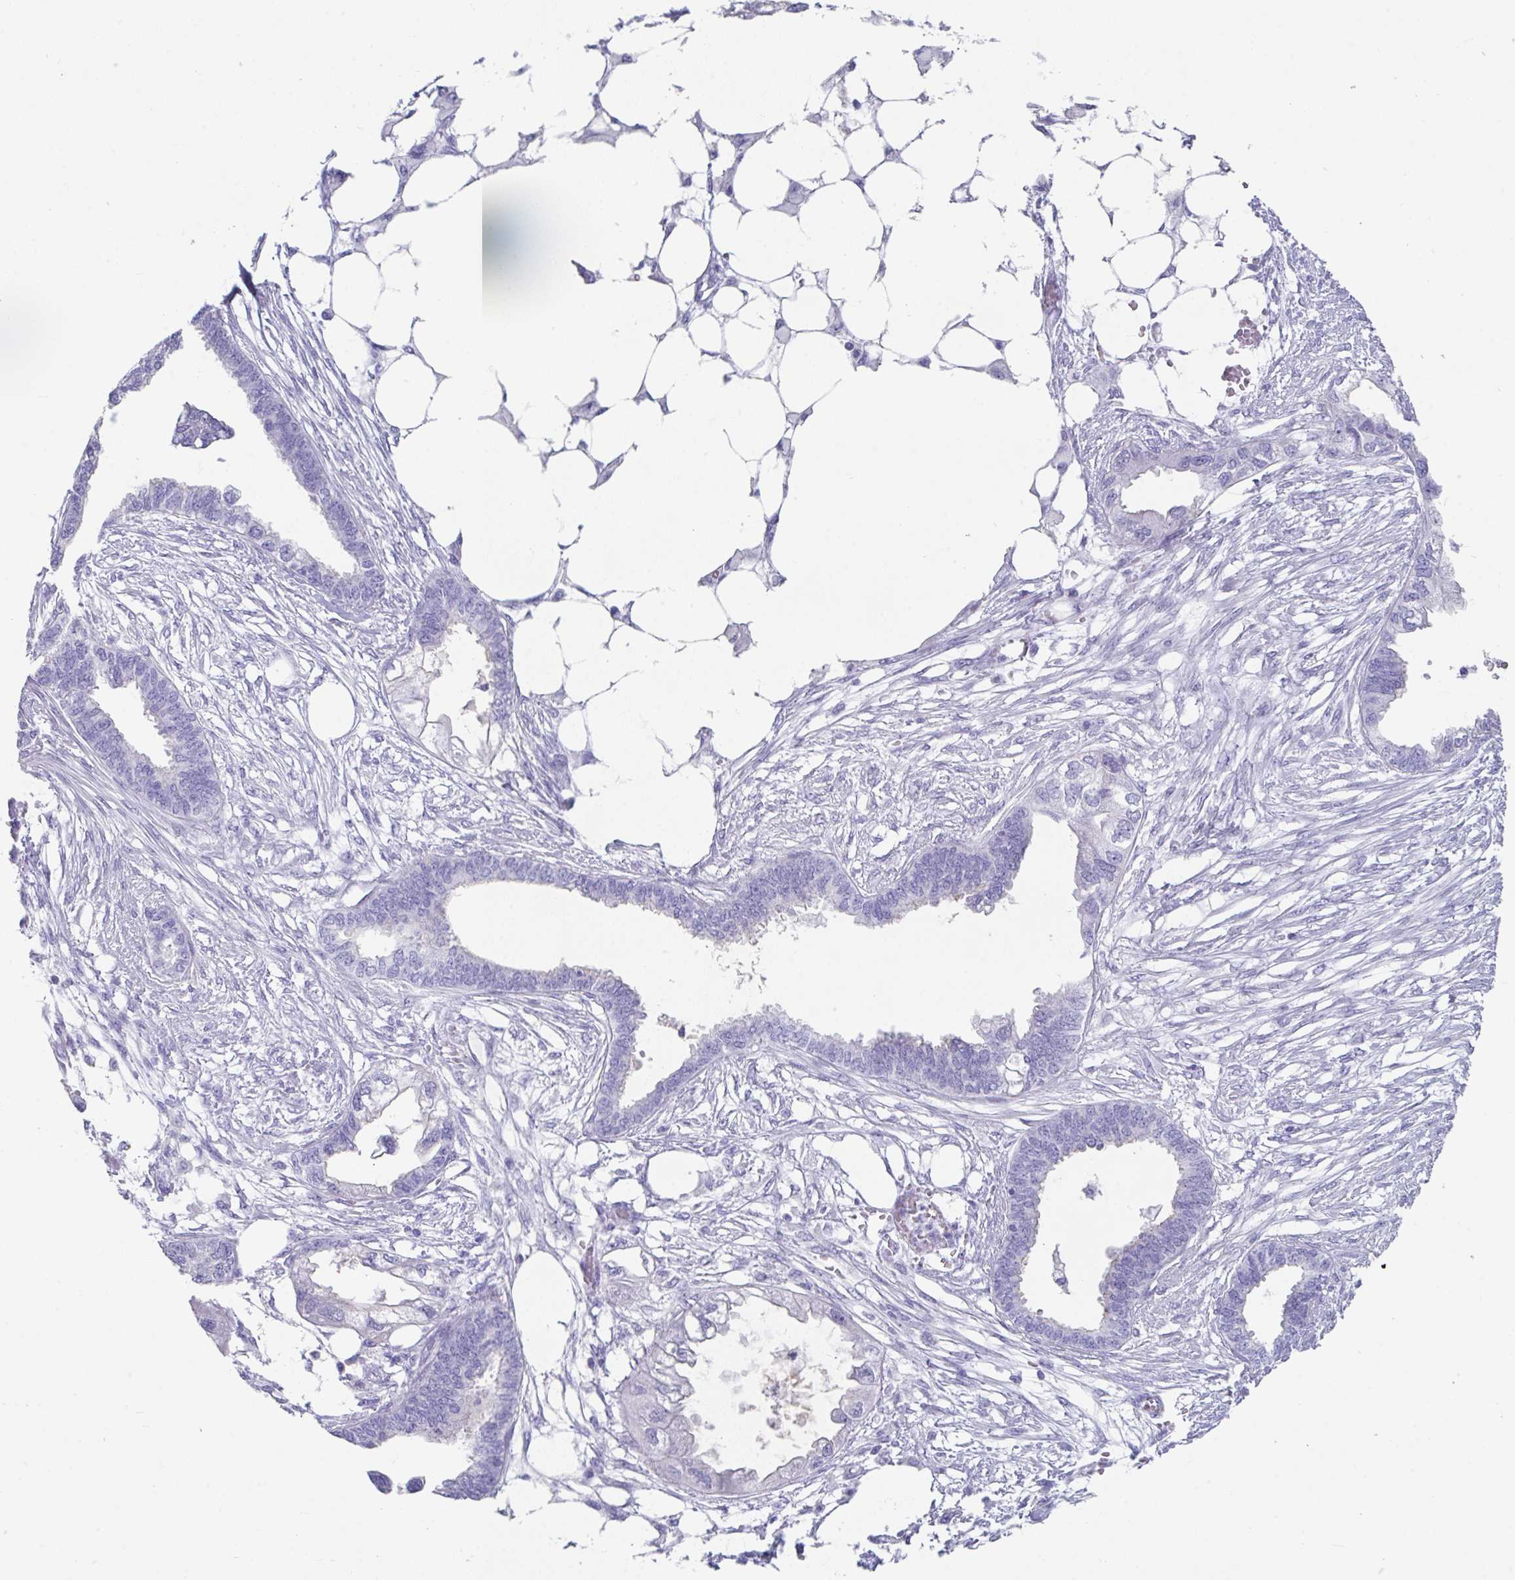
{"staining": {"intensity": "negative", "quantity": "none", "location": "none"}, "tissue": "endometrial cancer", "cell_type": "Tumor cells", "image_type": "cancer", "snomed": [{"axis": "morphology", "description": "Adenocarcinoma, NOS"}, {"axis": "morphology", "description": "Adenocarcinoma, metastatic, NOS"}, {"axis": "topography", "description": "Adipose tissue"}, {"axis": "topography", "description": "Endometrium"}], "caption": "A high-resolution image shows immunohistochemistry (IHC) staining of endometrial cancer, which shows no significant expression in tumor cells.", "gene": "SLC44A4", "patient": {"sex": "female", "age": 67}}